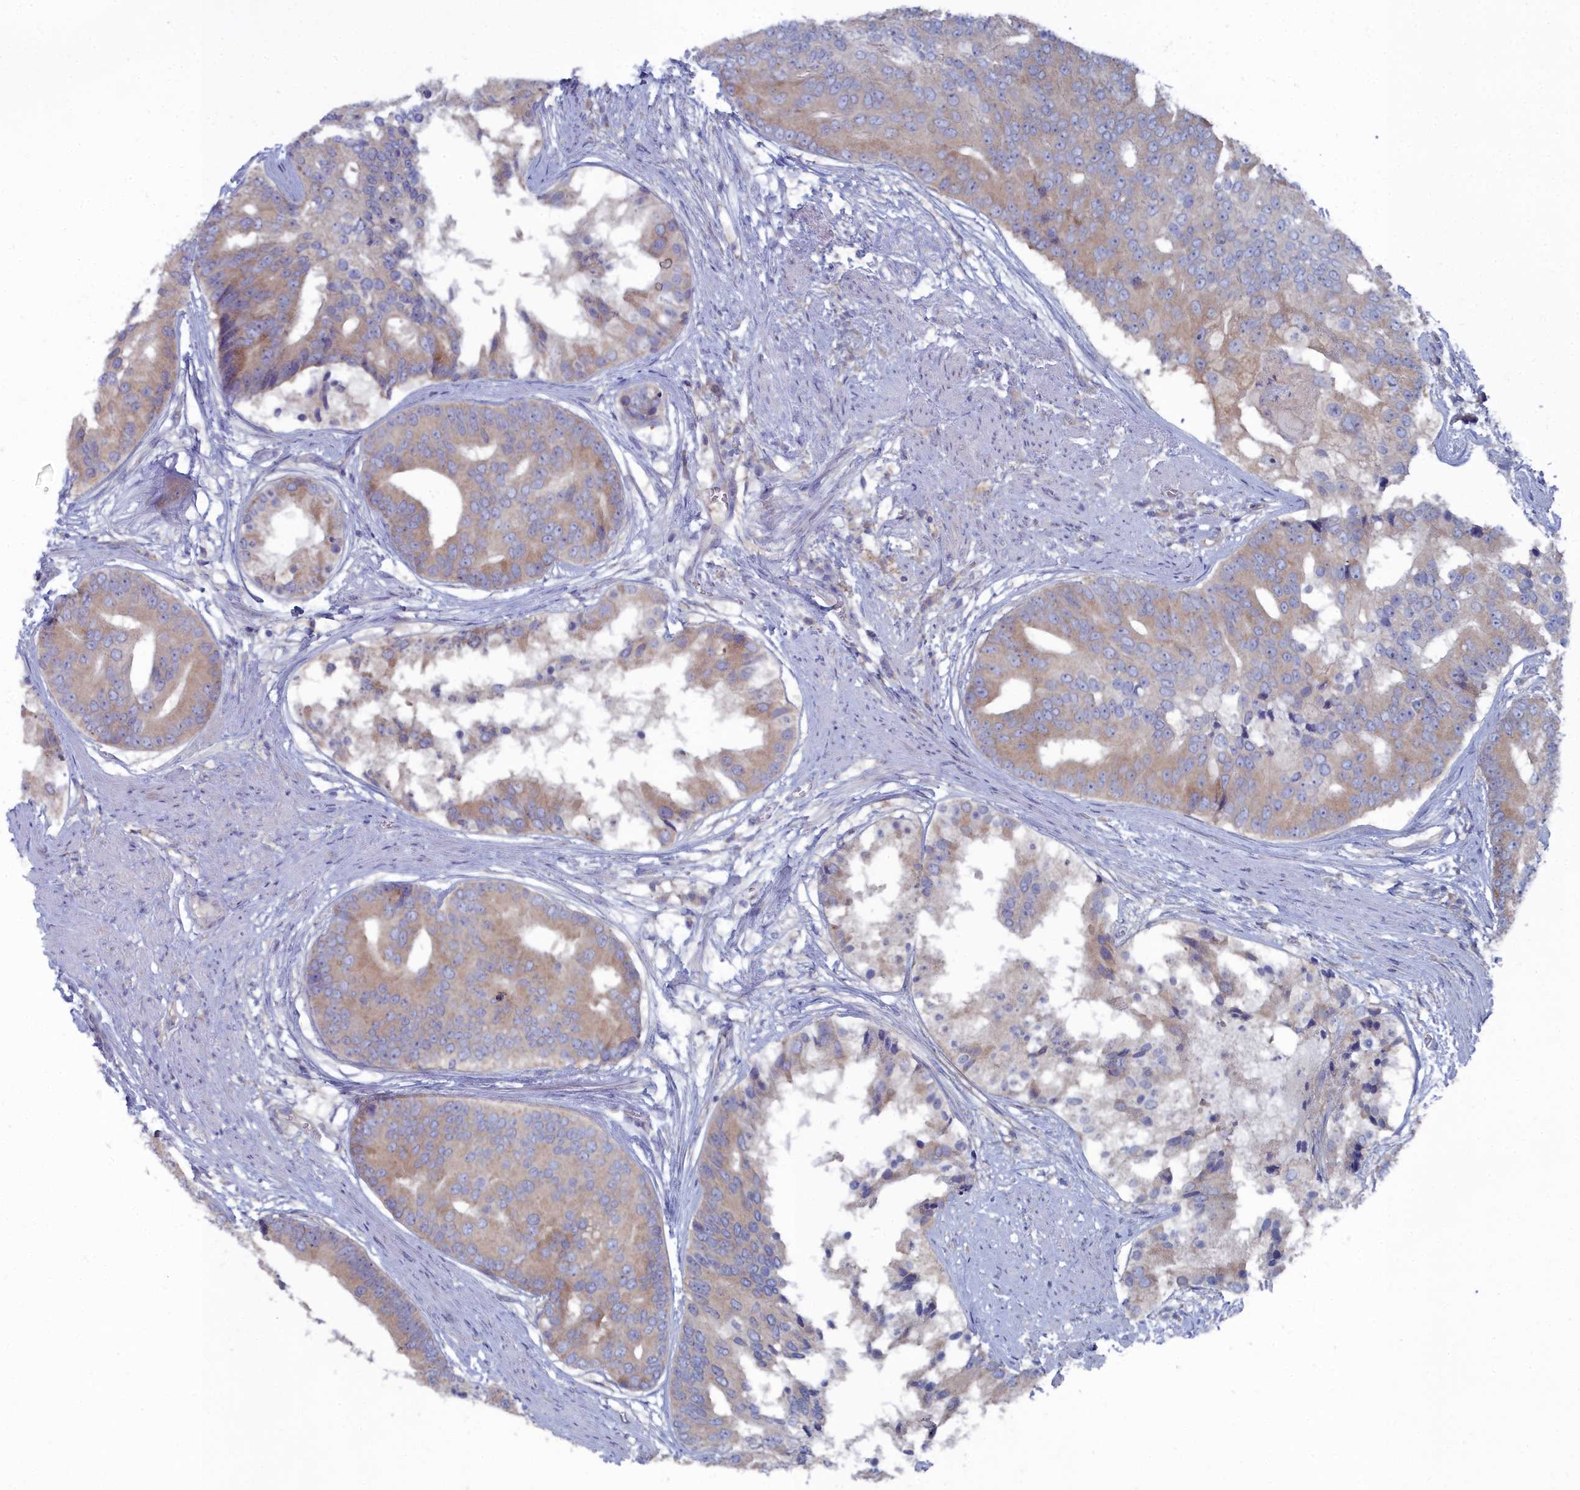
{"staining": {"intensity": "moderate", "quantity": "25%-75%", "location": "cytoplasmic/membranous"}, "tissue": "prostate cancer", "cell_type": "Tumor cells", "image_type": "cancer", "snomed": [{"axis": "morphology", "description": "Adenocarcinoma, High grade"}, {"axis": "topography", "description": "Prostate"}], "caption": "Immunohistochemical staining of prostate adenocarcinoma (high-grade) reveals moderate cytoplasmic/membranous protein staining in approximately 25%-75% of tumor cells. (IHC, brightfield microscopy, high magnification).", "gene": "CCDC149", "patient": {"sex": "male", "age": 62}}